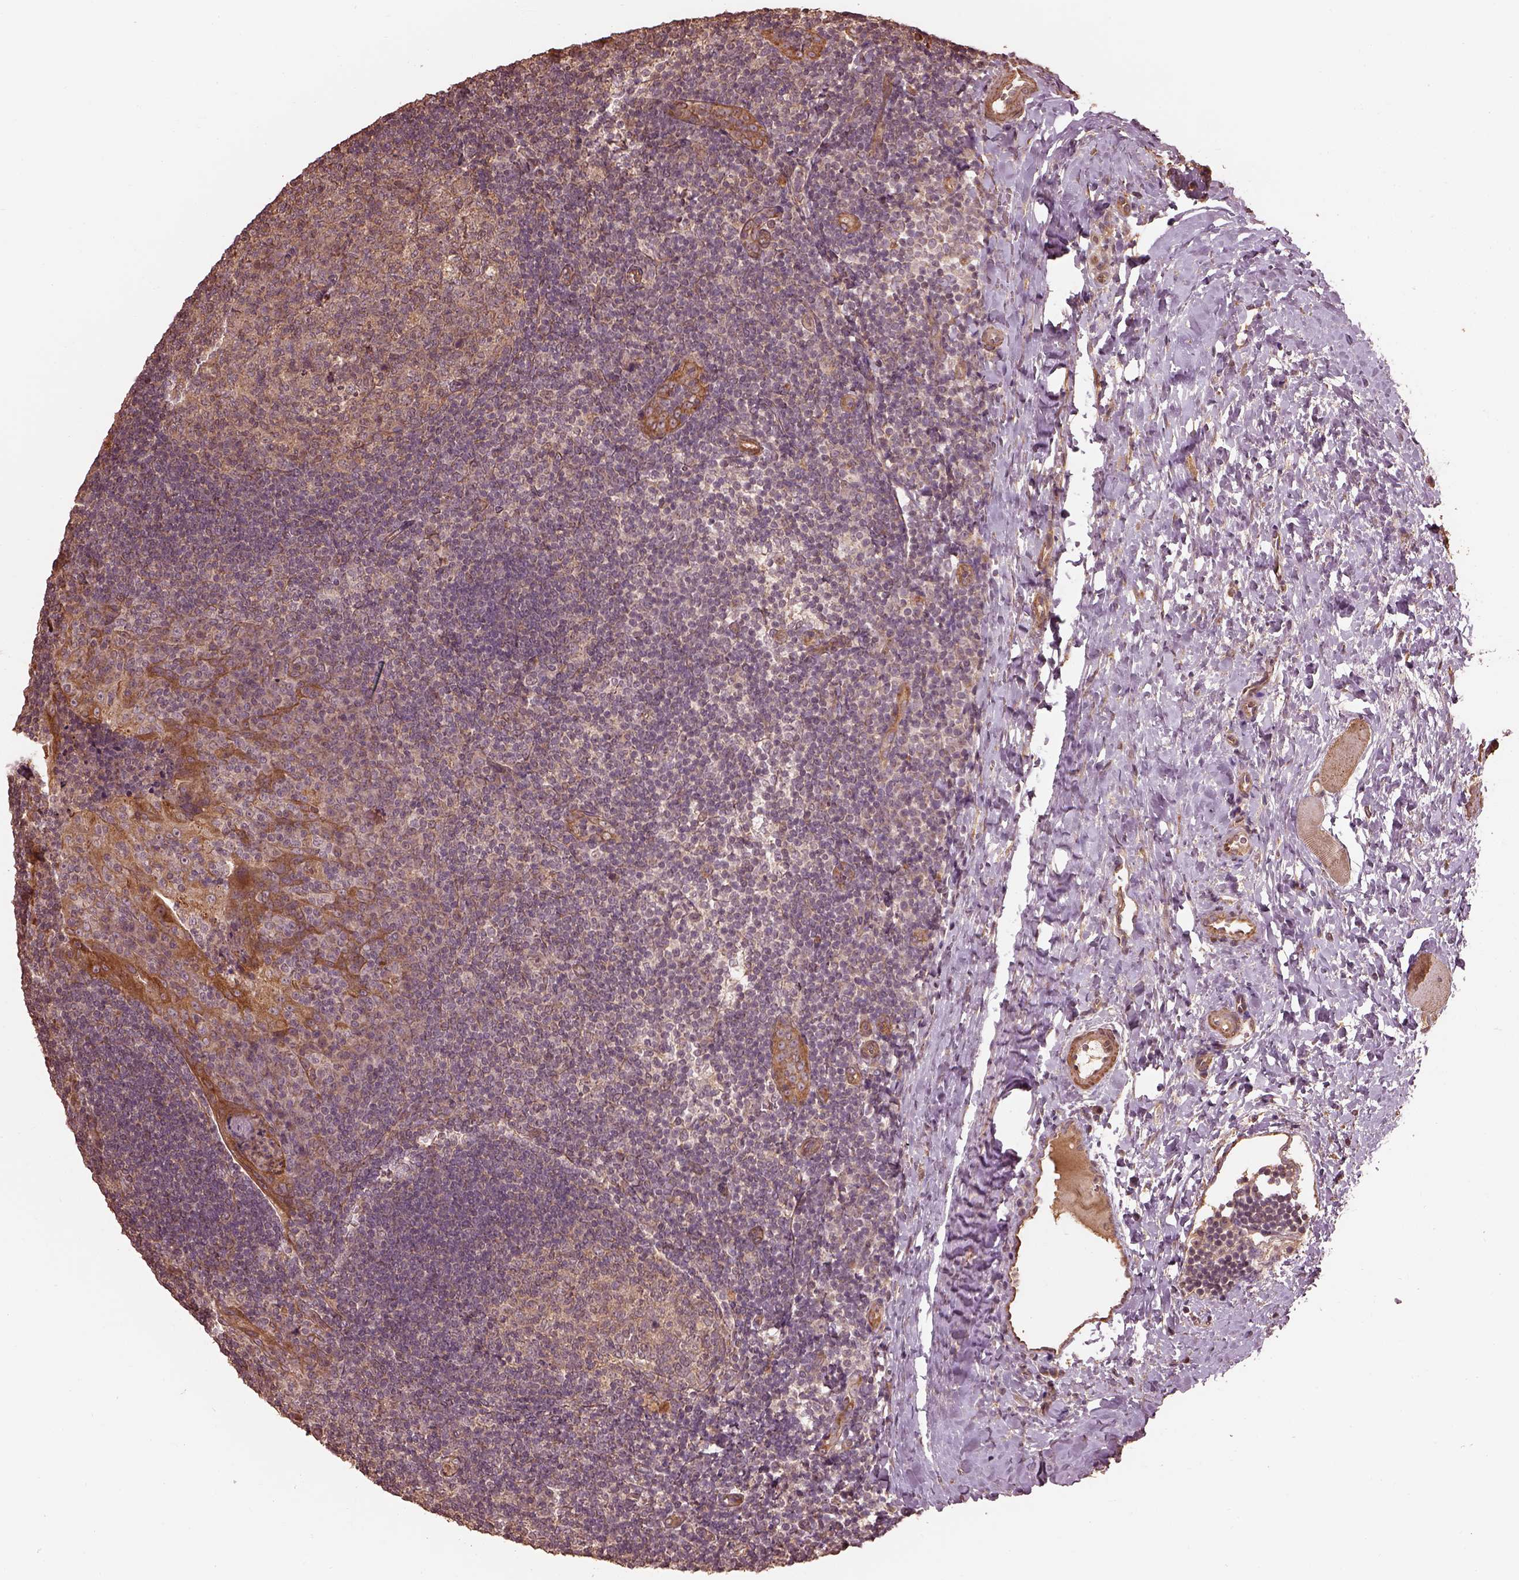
{"staining": {"intensity": "moderate", "quantity": "25%-75%", "location": "cytoplasmic/membranous"}, "tissue": "tonsil", "cell_type": "Germinal center cells", "image_type": "normal", "snomed": [{"axis": "morphology", "description": "Normal tissue, NOS"}, {"axis": "topography", "description": "Tonsil"}], "caption": "IHC (DAB (3,3'-diaminobenzidine)) staining of normal human tonsil shows moderate cytoplasmic/membranous protein staining in approximately 25%-75% of germinal center cells.", "gene": "METTL4", "patient": {"sex": "male", "age": 17}}